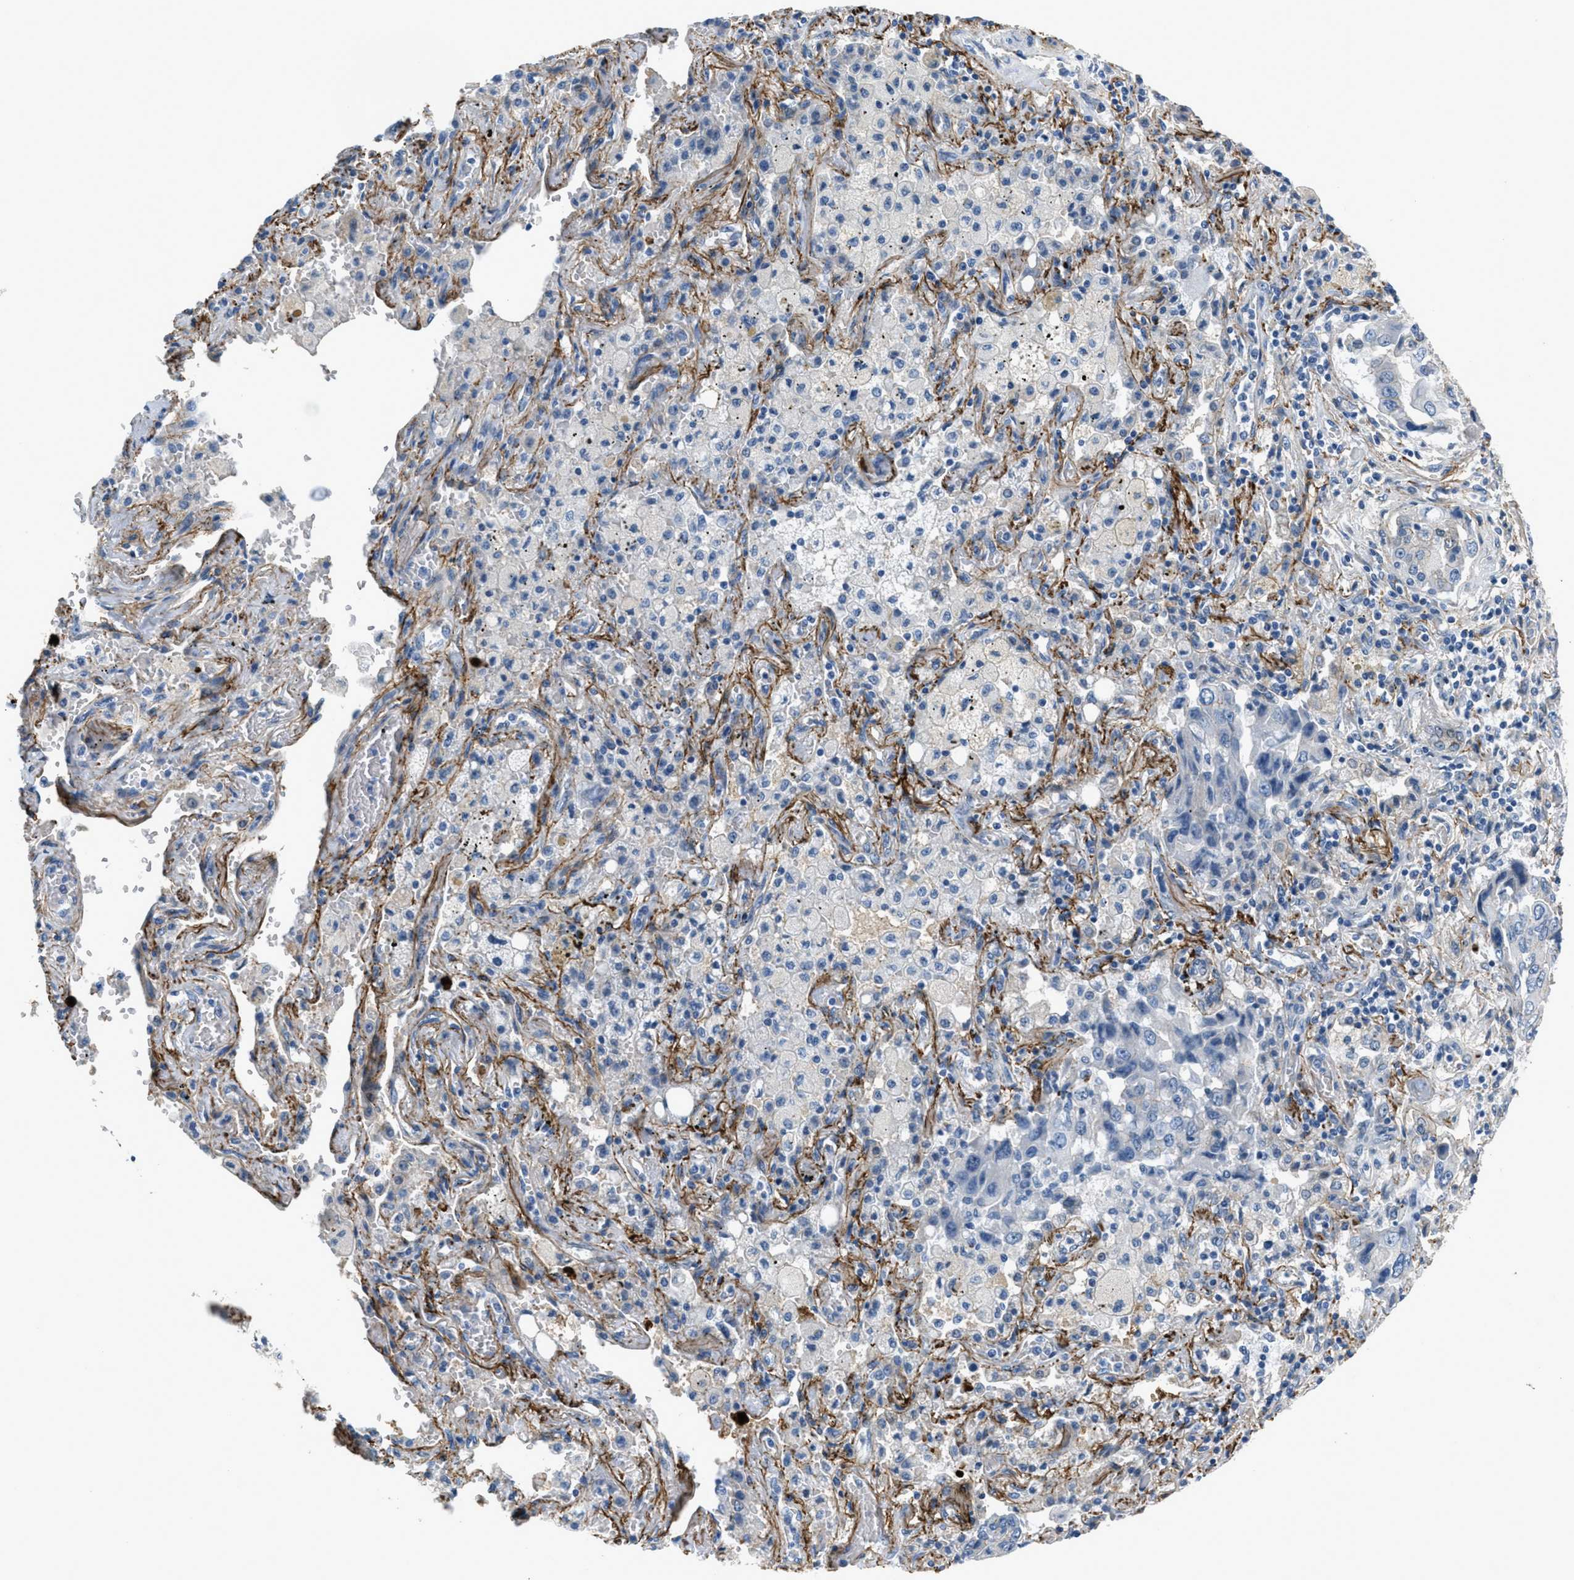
{"staining": {"intensity": "negative", "quantity": "none", "location": "none"}, "tissue": "lung cancer", "cell_type": "Tumor cells", "image_type": "cancer", "snomed": [{"axis": "morphology", "description": "Adenocarcinoma, NOS"}, {"axis": "topography", "description": "Lung"}], "caption": "Tumor cells show no significant protein staining in lung cancer.", "gene": "FBN1", "patient": {"sex": "female", "age": 65}}